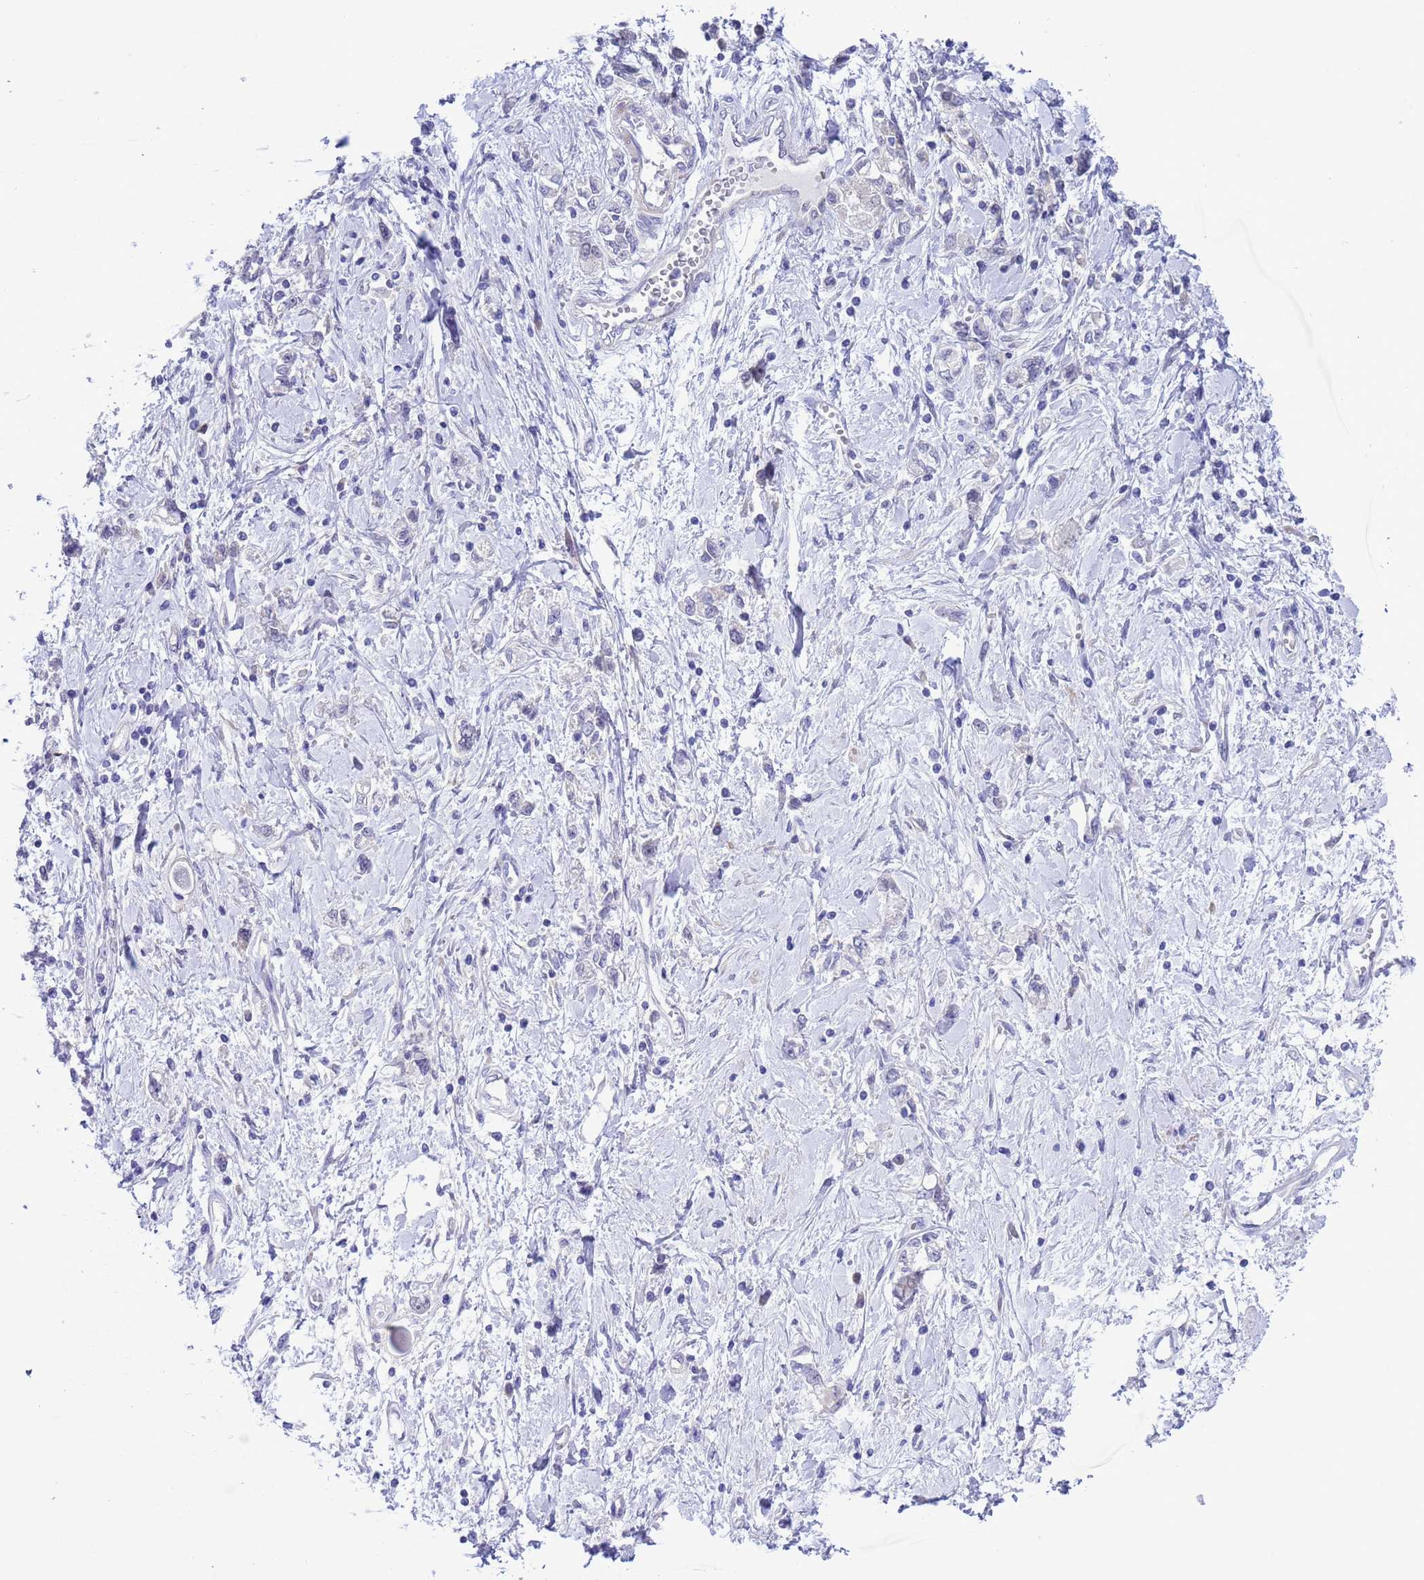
{"staining": {"intensity": "negative", "quantity": "none", "location": "none"}, "tissue": "stomach cancer", "cell_type": "Tumor cells", "image_type": "cancer", "snomed": [{"axis": "morphology", "description": "Adenocarcinoma, NOS"}, {"axis": "topography", "description": "Stomach"}], "caption": "Immunohistochemistry image of human stomach cancer stained for a protein (brown), which displays no expression in tumor cells.", "gene": "ZNF461", "patient": {"sex": "female", "age": 76}}